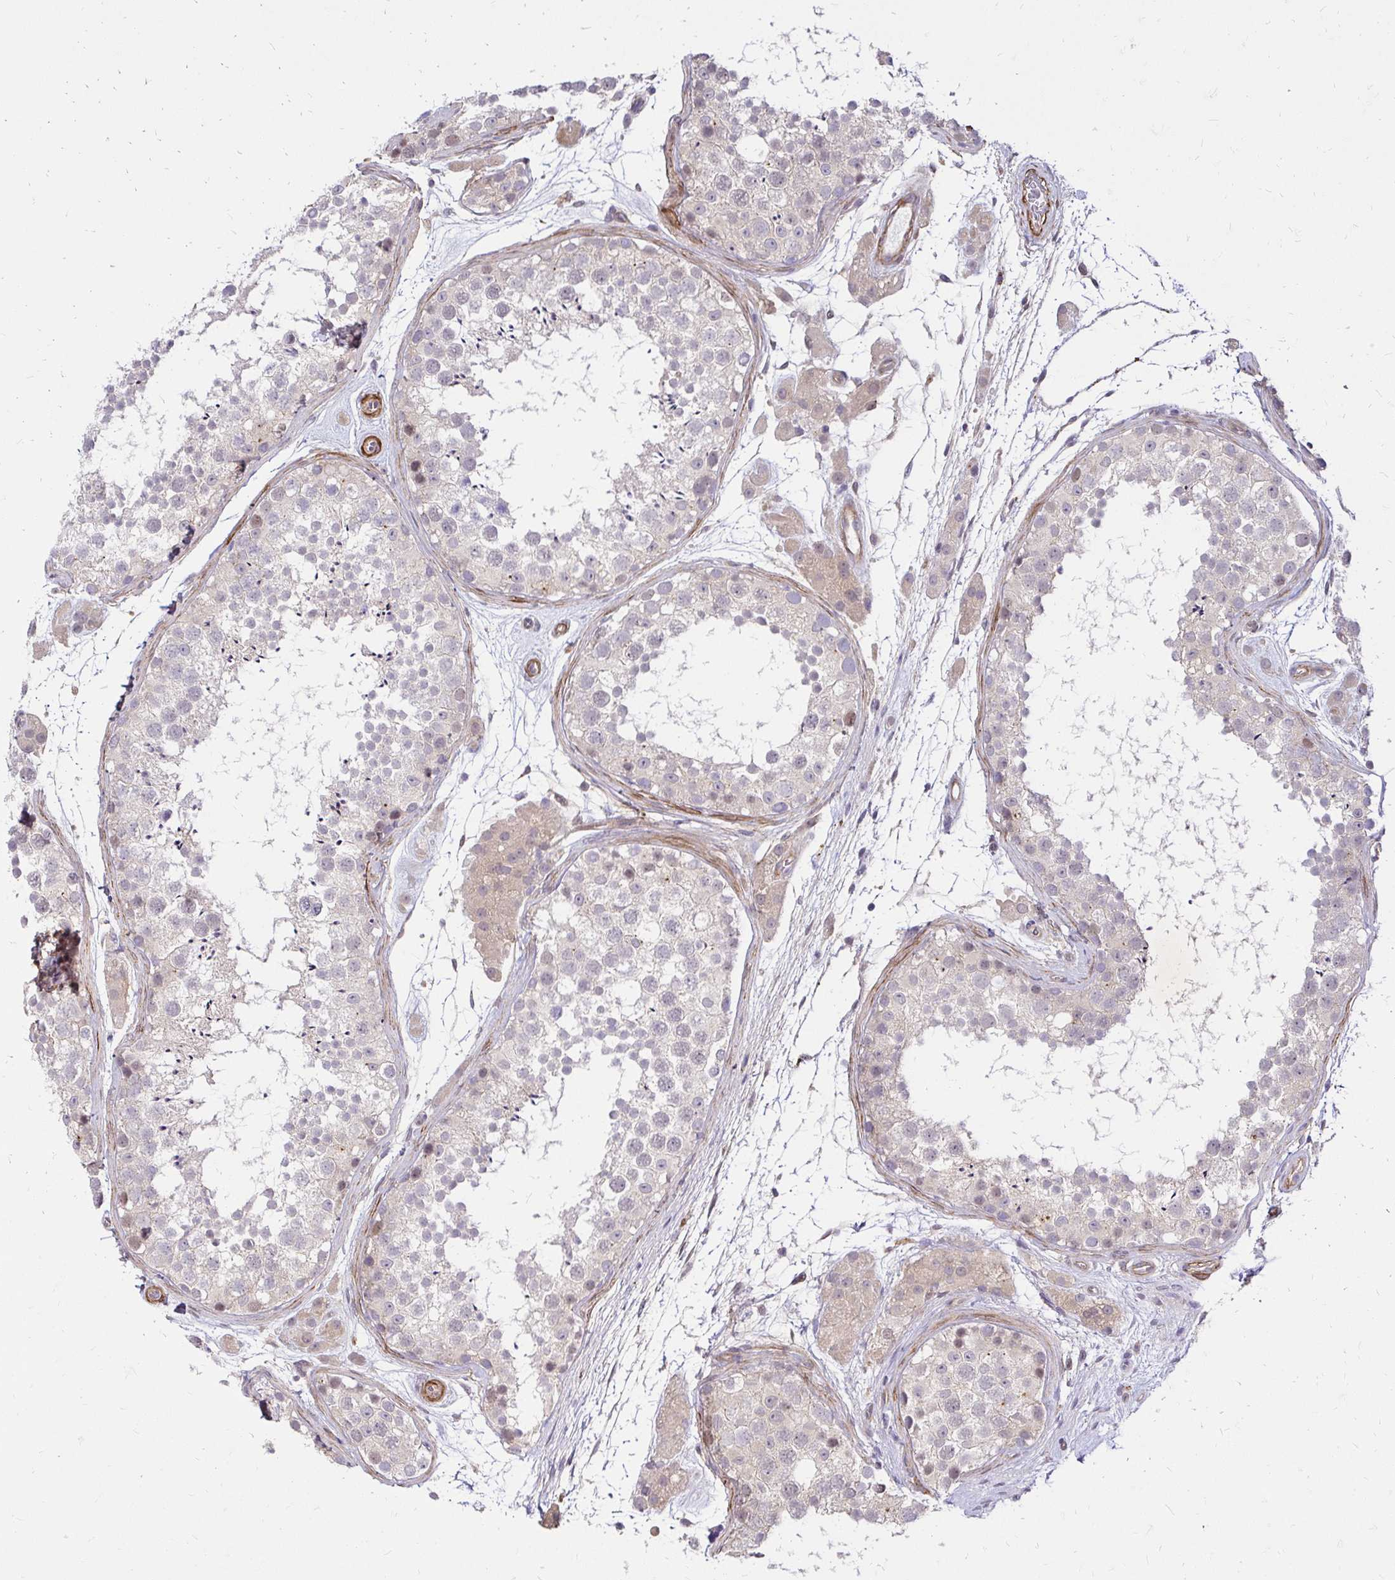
{"staining": {"intensity": "negative", "quantity": "none", "location": "none"}, "tissue": "testis", "cell_type": "Cells in seminiferous ducts", "image_type": "normal", "snomed": [{"axis": "morphology", "description": "Normal tissue, NOS"}, {"axis": "topography", "description": "Testis"}], "caption": "Cells in seminiferous ducts show no significant protein staining in benign testis. The staining is performed using DAB (3,3'-diaminobenzidine) brown chromogen with nuclei counter-stained in using hematoxylin.", "gene": "YAP1", "patient": {"sex": "male", "age": 41}}